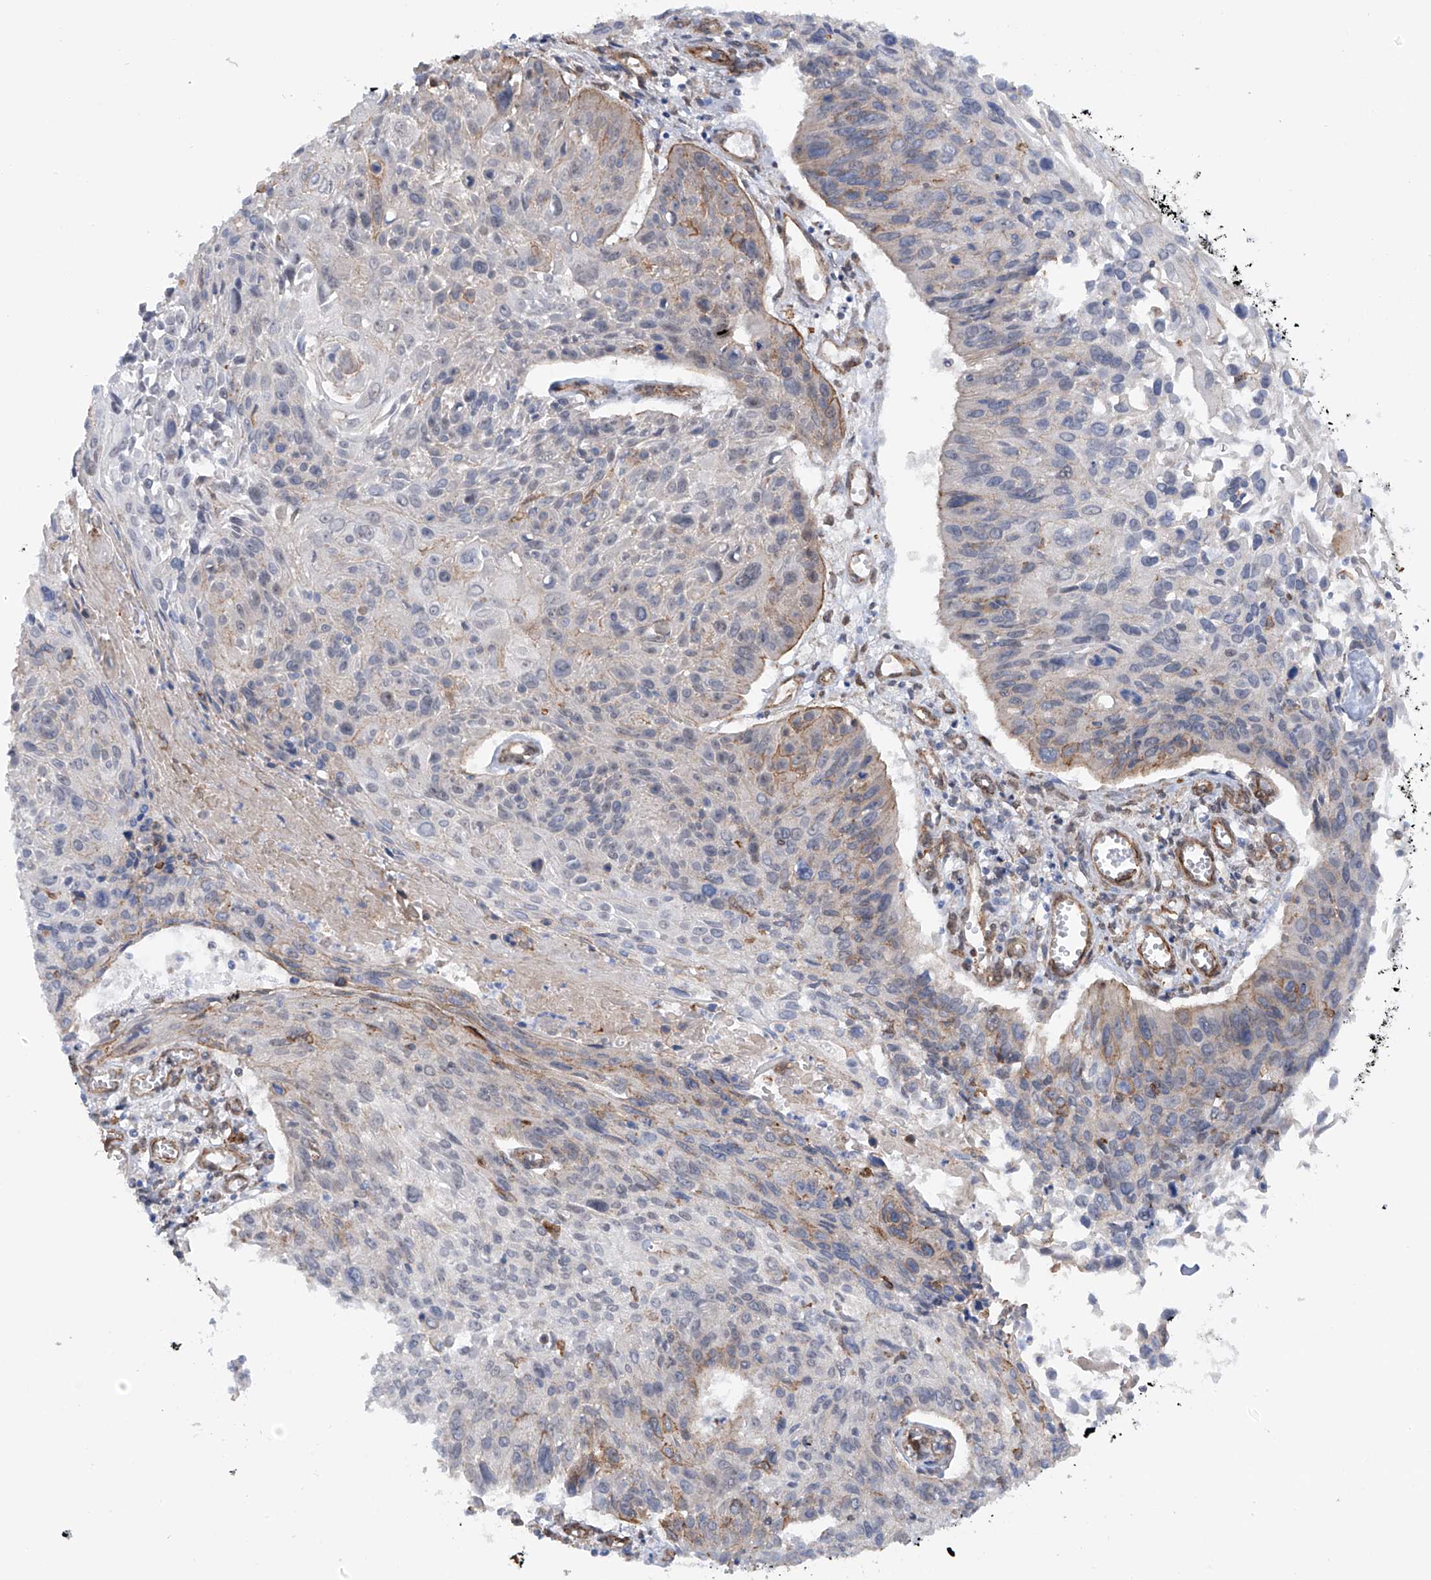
{"staining": {"intensity": "moderate", "quantity": "<25%", "location": "cytoplasmic/membranous"}, "tissue": "cervical cancer", "cell_type": "Tumor cells", "image_type": "cancer", "snomed": [{"axis": "morphology", "description": "Squamous cell carcinoma, NOS"}, {"axis": "topography", "description": "Cervix"}], "caption": "A high-resolution micrograph shows IHC staining of cervical cancer (squamous cell carcinoma), which reveals moderate cytoplasmic/membranous positivity in approximately <25% of tumor cells.", "gene": "ZNF490", "patient": {"sex": "female", "age": 51}}